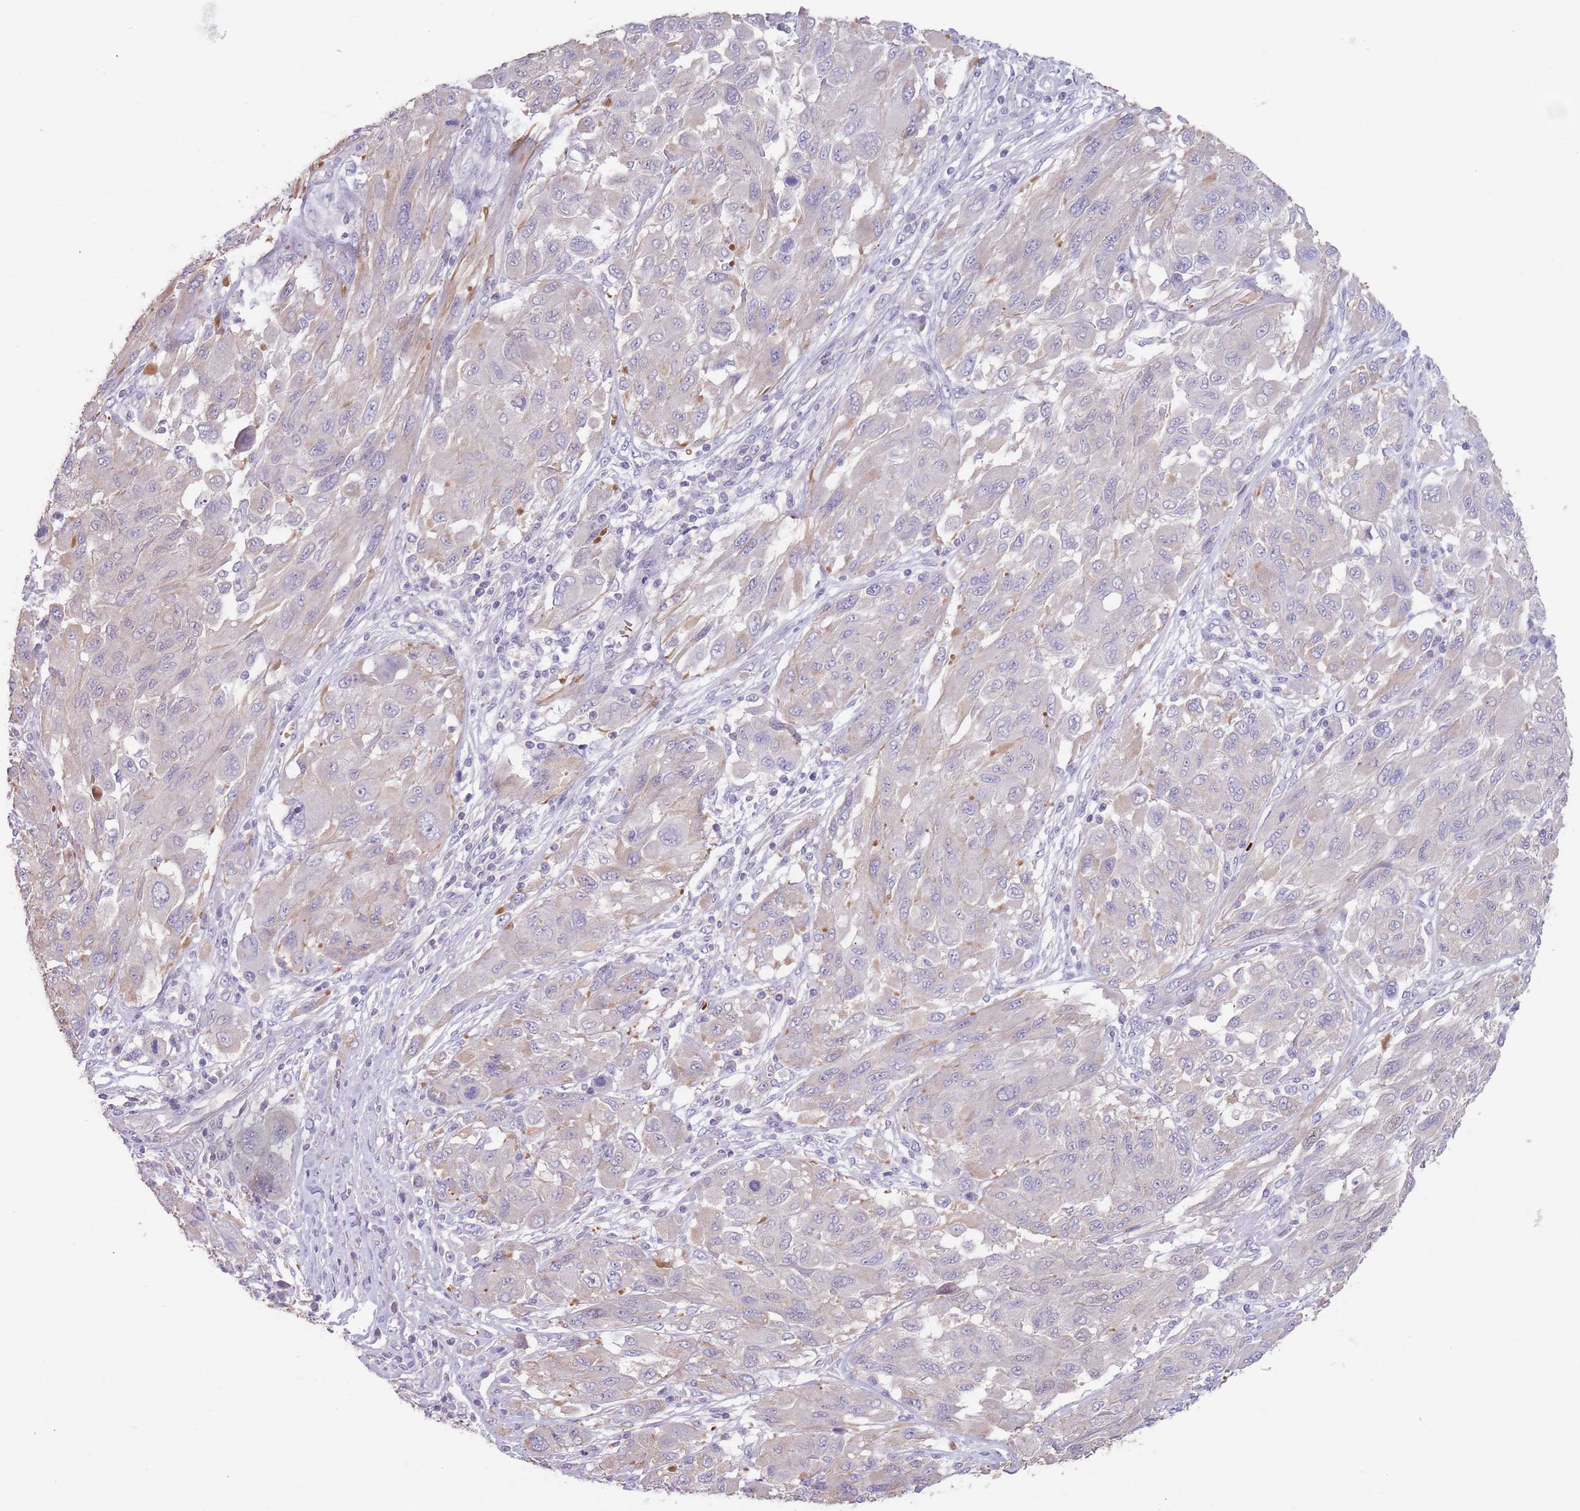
{"staining": {"intensity": "negative", "quantity": "none", "location": "none"}, "tissue": "melanoma", "cell_type": "Tumor cells", "image_type": "cancer", "snomed": [{"axis": "morphology", "description": "Malignant melanoma, NOS"}, {"axis": "topography", "description": "Skin"}], "caption": "An immunohistochemistry micrograph of melanoma is shown. There is no staining in tumor cells of melanoma.", "gene": "ZNF14", "patient": {"sex": "female", "age": 91}}